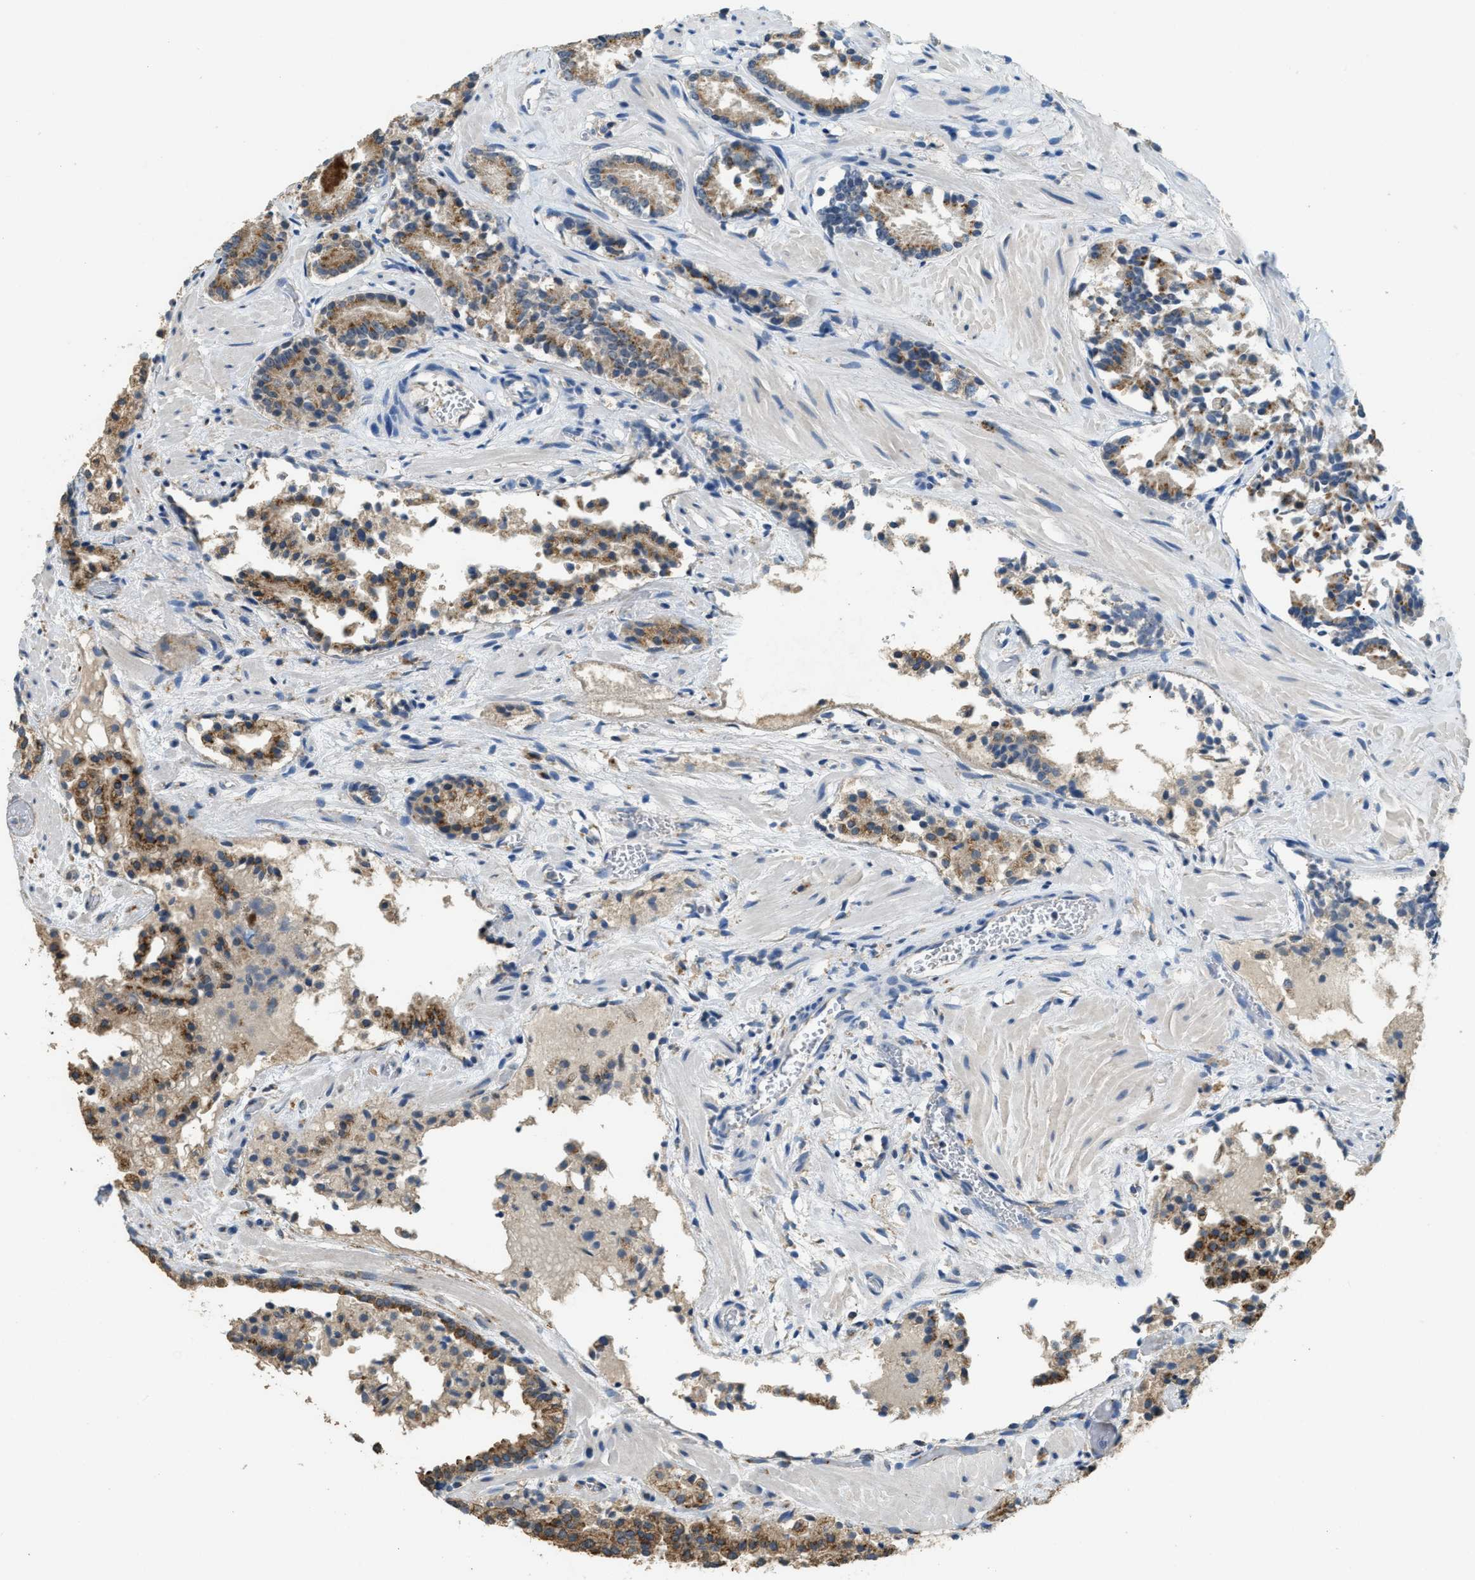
{"staining": {"intensity": "moderate", "quantity": ">75%", "location": "cytoplasmic/membranous"}, "tissue": "prostate cancer", "cell_type": "Tumor cells", "image_type": "cancer", "snomed": [{"axis": "morphology", "description": "Adenocarcinoma, Low grade"}, {"axis": "topography", "description": "Prostate"}], "caption": "Tumor cells exhibit medium levels of moderate cytoplasmic/membranous staining in approximately >75% of cells in human low-grade adenocarcinoma (prostate). (Stains: DAB in brown, nuclei in blue, Microscopy: brightfield microscopy at high magnification).", "gene": "IPO7", "patient": {"sex": "male", "age": 51}}